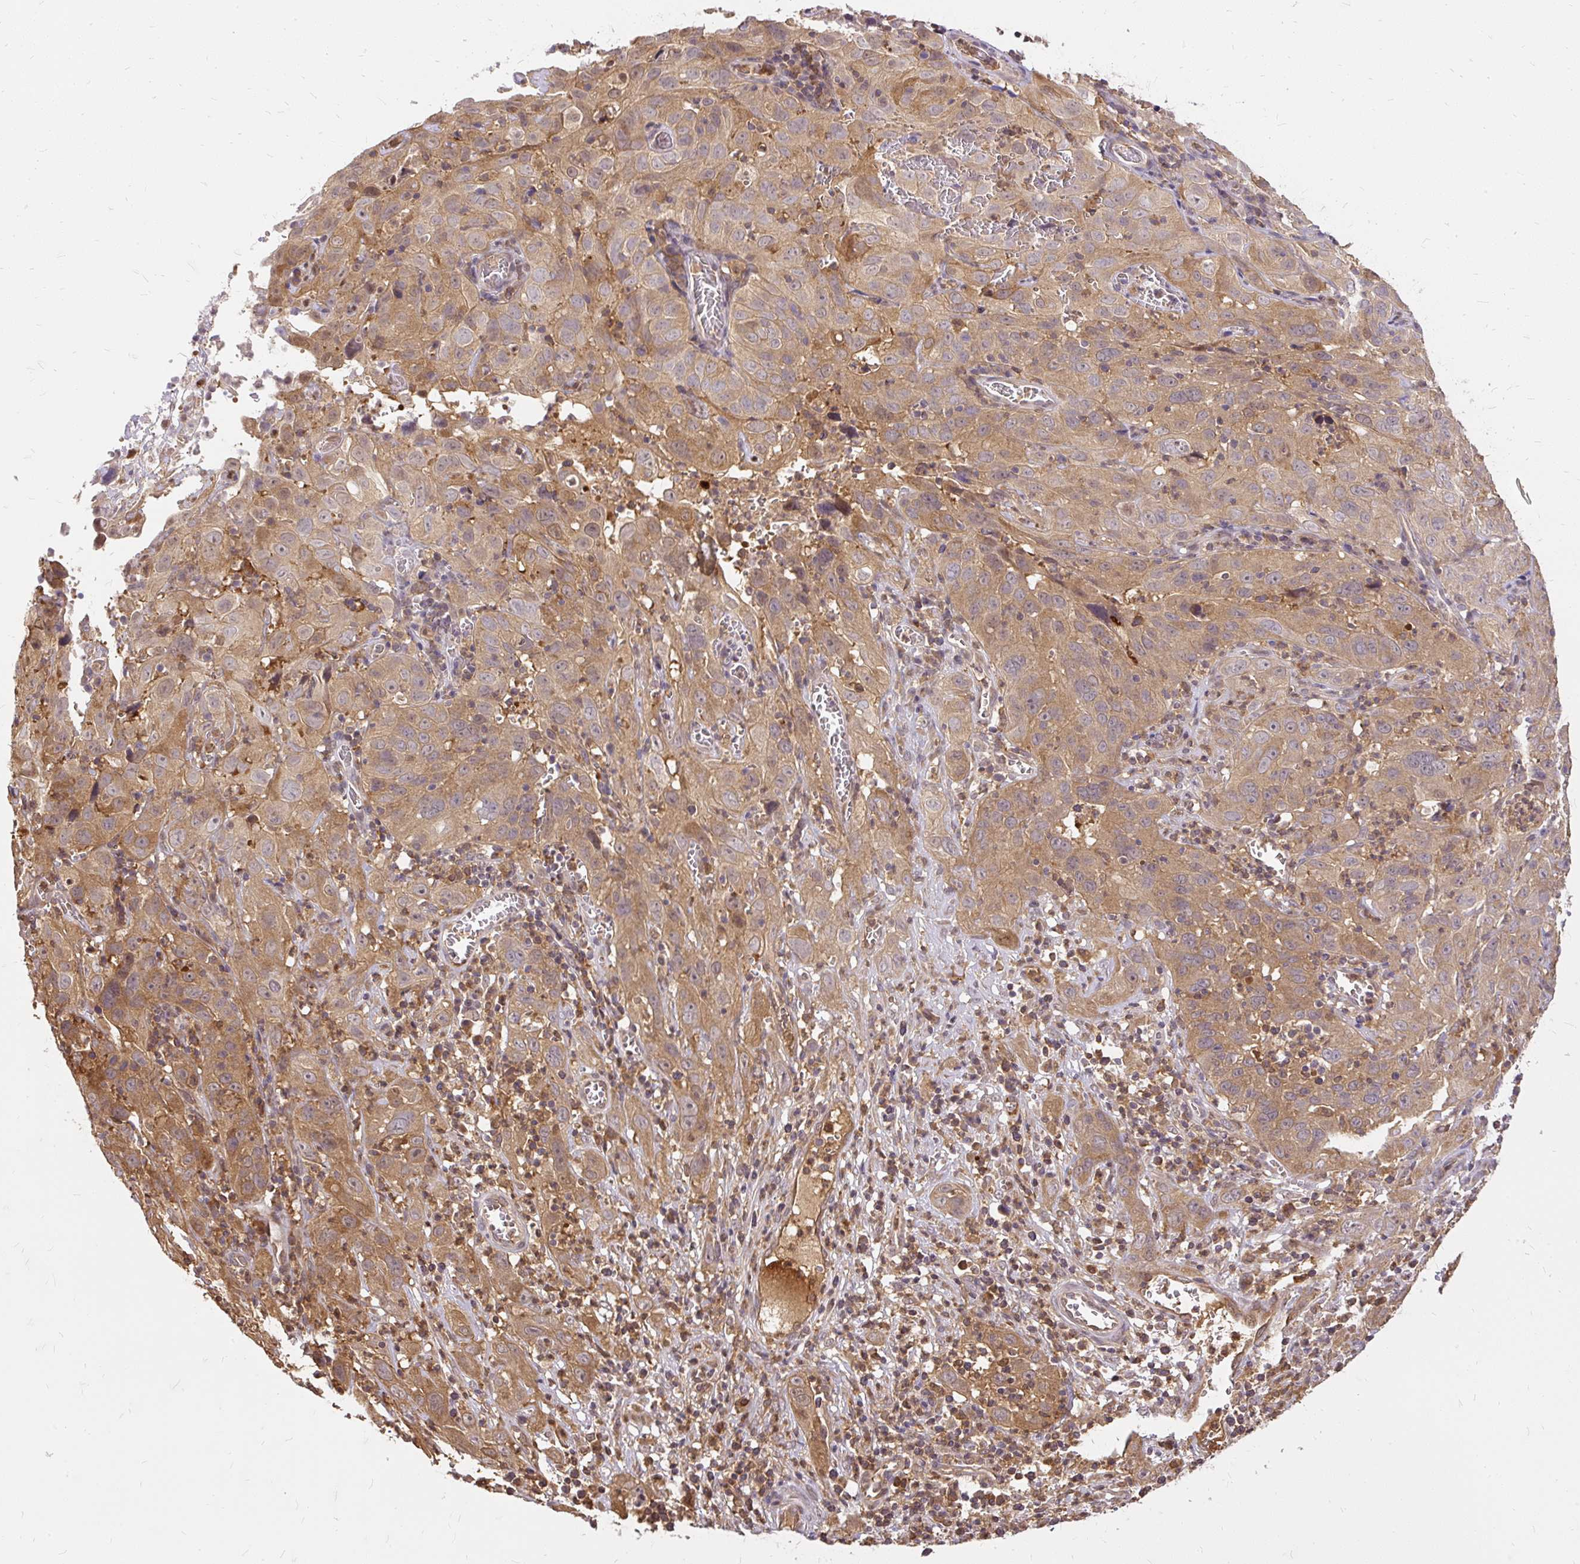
{"staining": {"intensity": "moderate", "quantity": ">75%", "location": "cytoplasmic/membranous"}, "tissue": "cervical cancer", "cell_type": "Tumor cells", "image_type": "cancer", "snomed": [{"axis": "morphology", "description": "Squamous cell carcinoma, NOS"}, {"axis": "topography", "description": "Cervix"}], "caption": "A histopathology image of human squamous cell carcinoma (cervical) stained for a protein exhibits moderate cytoplasmic/membranous brown staining in tumor cells. (Brightfield microscopy of DAB IHC at high magnification).", "gene": "AP5S1", "patient": {"sex": "female", "age": 32}}